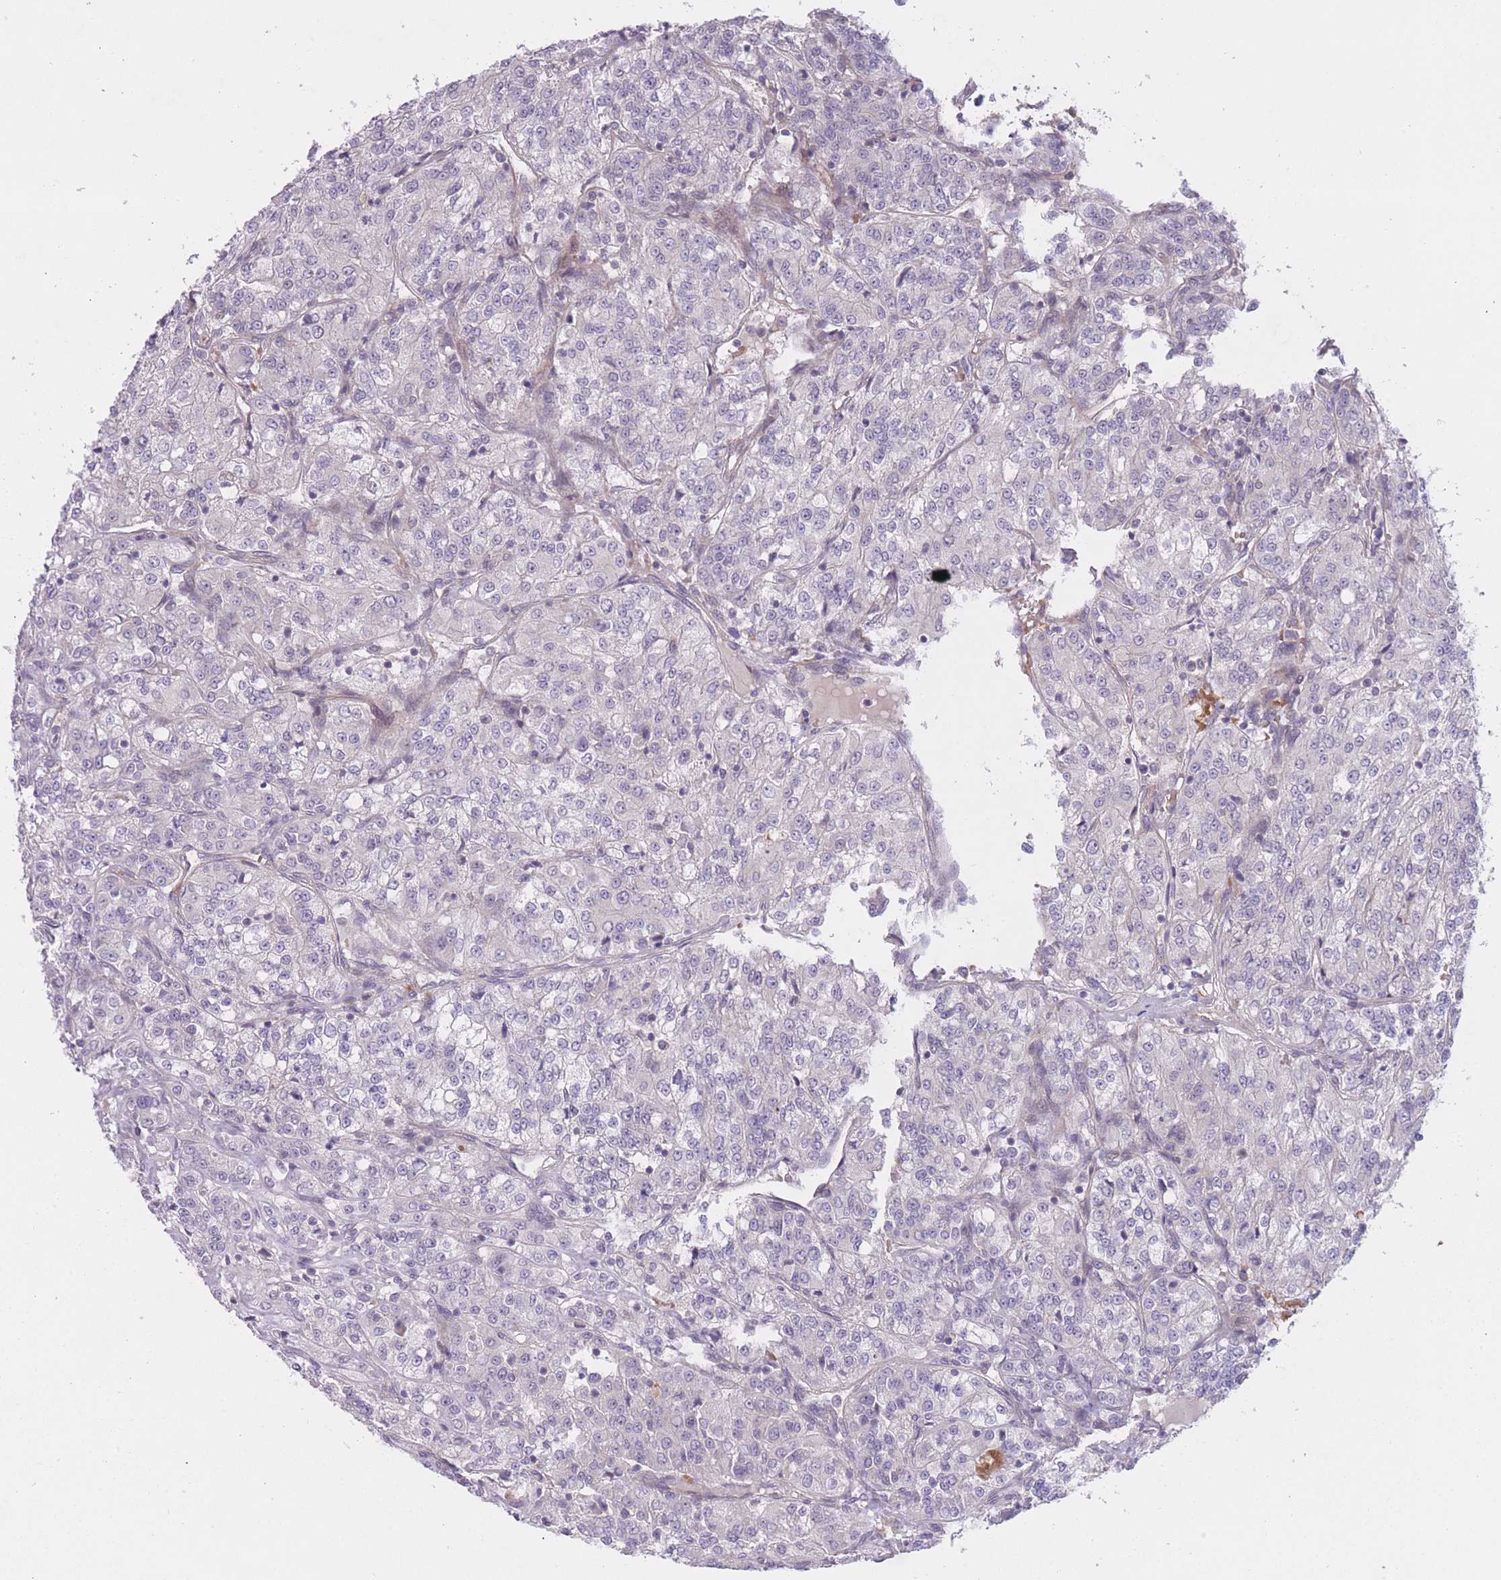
{"staining": {"intensity": "negative", "quantity": "none", "location": "none"}, "tissue": "renal cancer", "cell_type": "Tumor cells", "image_type": "cancer", "snomed": [{"axis": "morphology", "description": "Adenocarcinoma, NOS"}, {"axis": "topography", "description": "Kidney"}], "caption": "Protein analysis of renal cancer shows no significant staining in tumor cells.", "gene": "FUT5", "patient": {"sex": "female", "age": 63}}